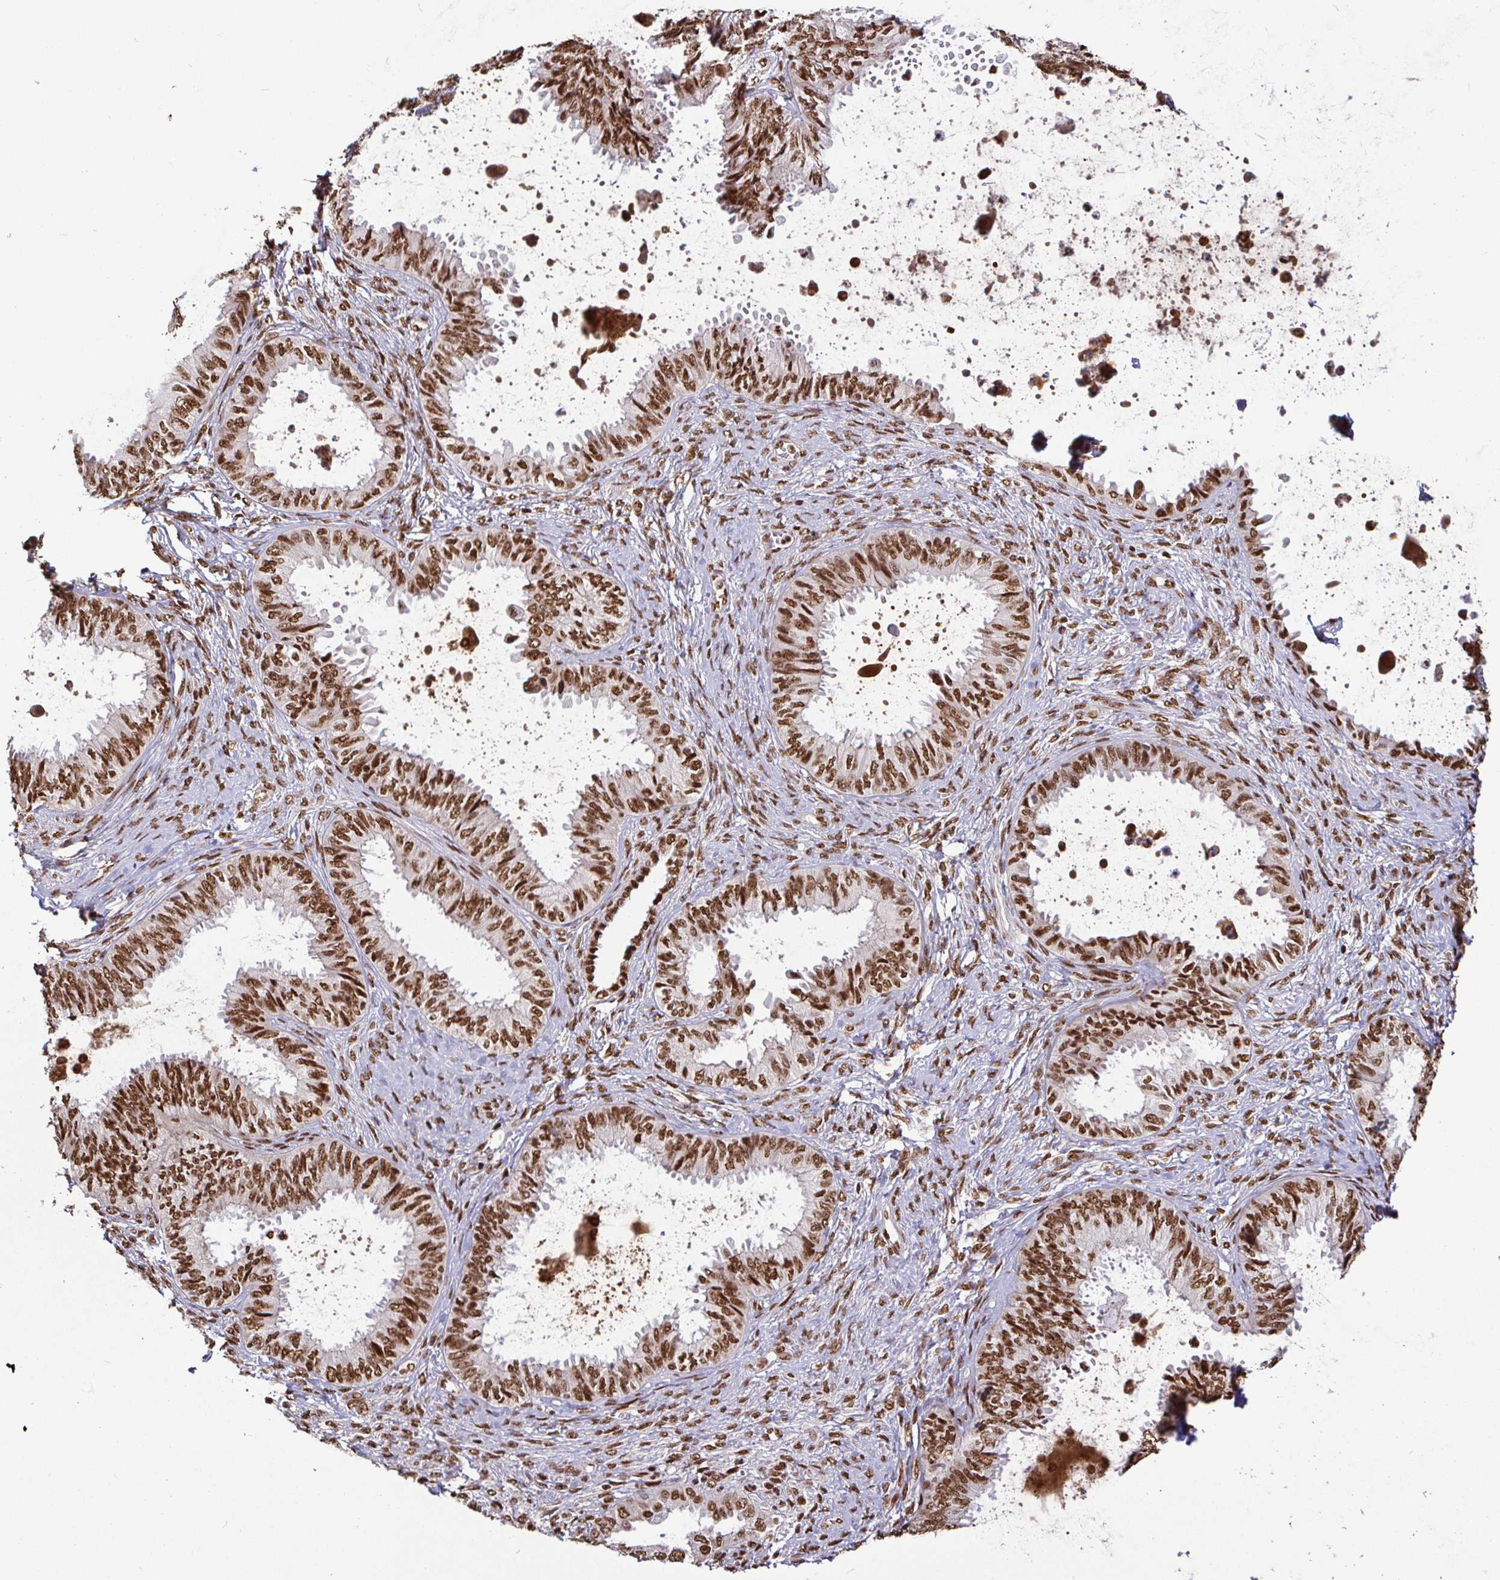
{"staining": {"intensity": "strong", "quantity": ">75%", "location": "nuclear"}, "tissue": "ovarian cancer", "cell_type": "Tumor cells", "image_type": "cancer", "snomed": [{"axis": "morphology", "description": "Carcinoma, endometroid"}, {"axis": "topography", "description": "Ovary"}], "caption": "Strong nuclear protein staining is seen in about >75% of tumor cells in endometroid carcinoma (ovarian).", "gene": "SP3", "patient": {"sex": "female", "age": 70}}